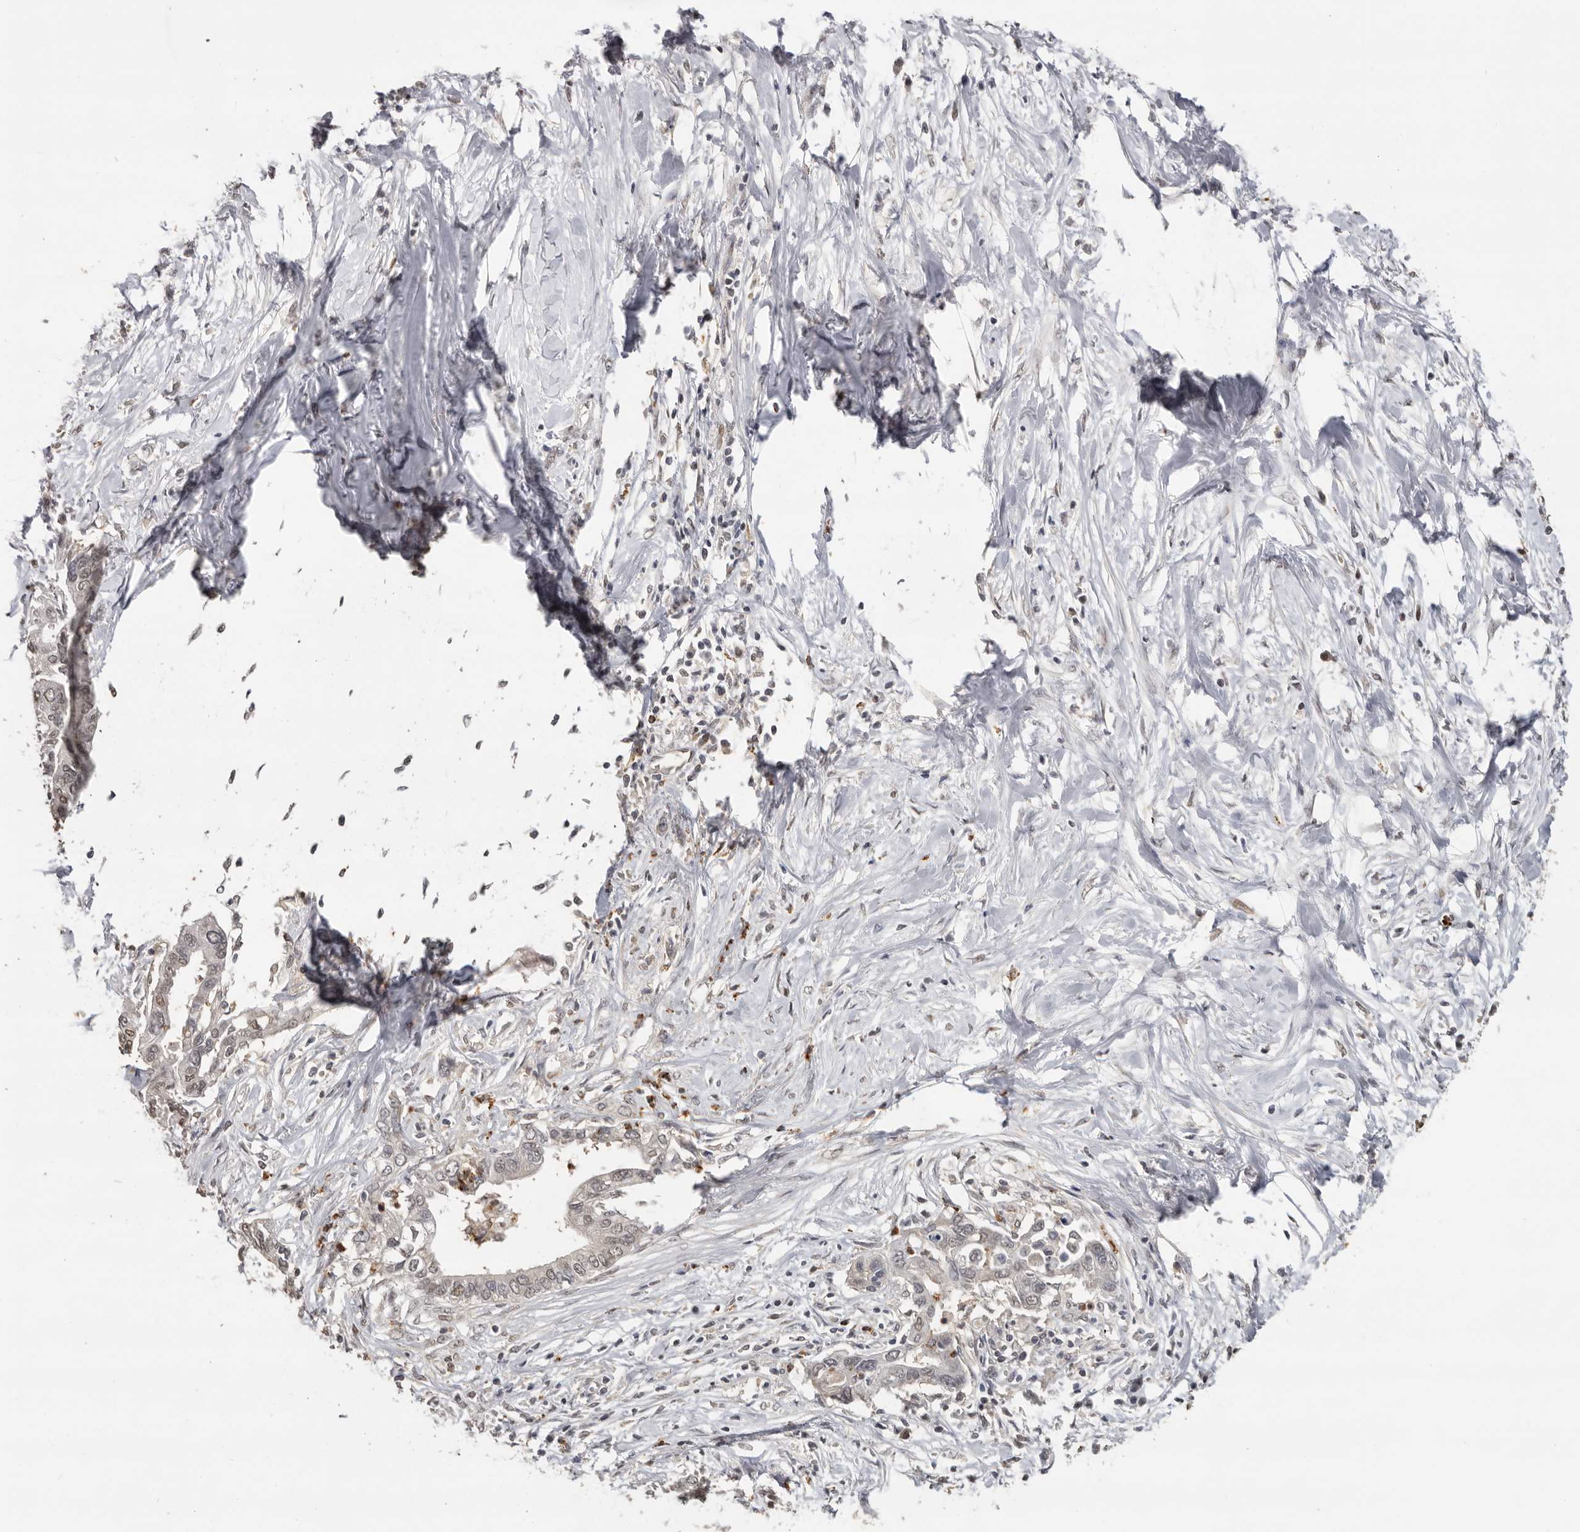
{"staining": {"intensity": "weak", "quantity": "<25%", "location": "nuclear"}, "tissue": "pancreatic cancer", "cell_type": "Tumor cells", "image_type": "cancer", "snomed": [{"axis": "morphology", "description": "Normal tissue, NOS"}, {"axis": "morphology", "description": "Adenocarcinoma, NOS"}, {"axis": "topography", "description": "Pancreas"}, {"axis": "topography", "description": "Peripheral nerve tissue"}], "caption": "Immunohistochemical staining of human pancreatic cancer demonstrates no significant staining in tumor cells.", "gene": "KIF2B", "patient": {"sex": "male", "age": 59}}